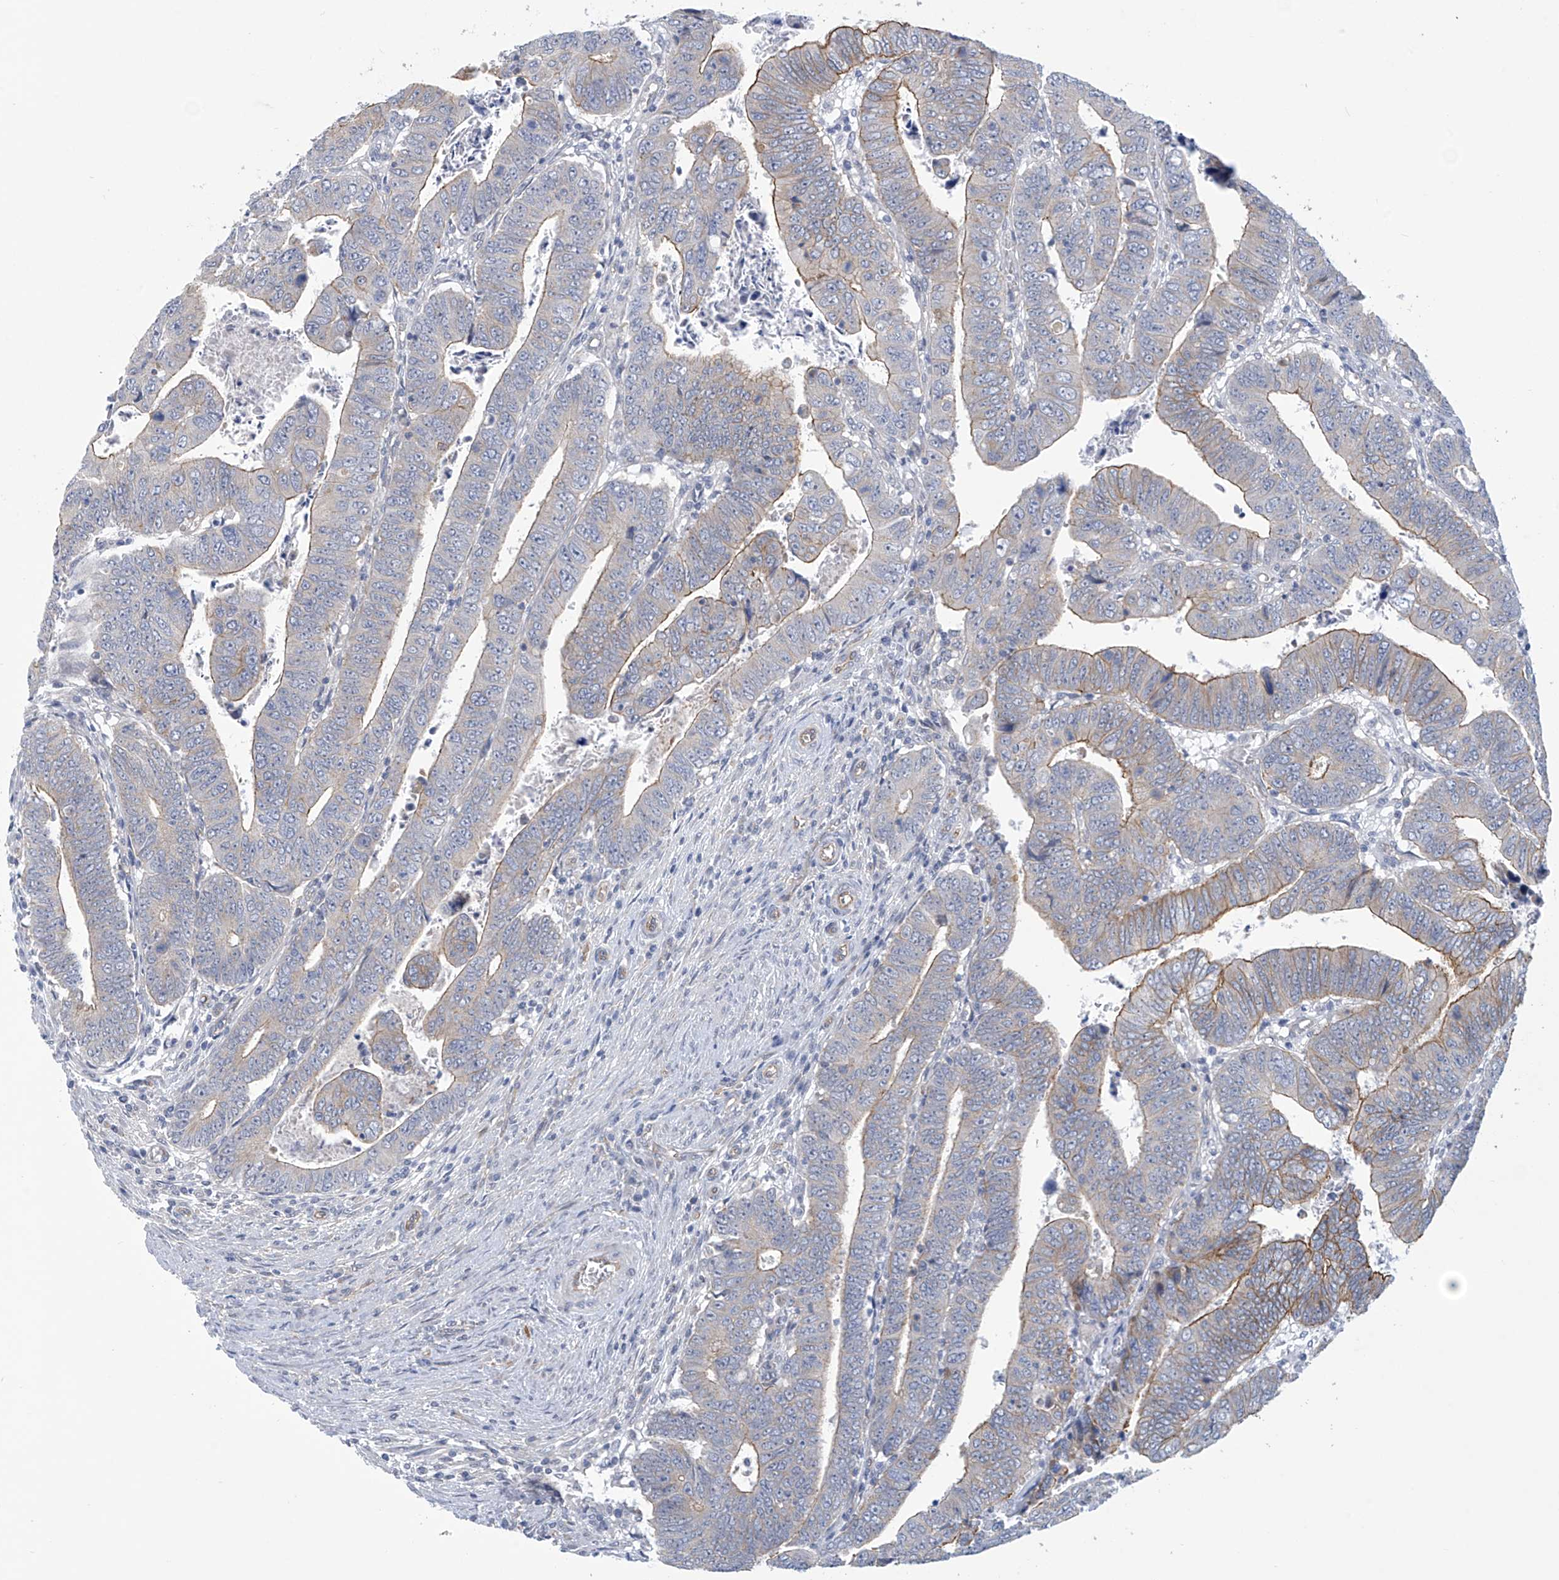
{"staining": {"intensity": "moderate", "quantity": "25%-75%", "location": "cytoplasmic/membranous"}, "tissue": "colorectal cancer", "cell_type": "Tumor cells", "image_type": "cancer", "snomed": [{"axis": "morphology", "description": "Normal tissue, NOS"}, {"axis": "morphology", "description": "Adenocarcinoma, NOS"}, {"axis": "topography", "description": "Rectum"}], "caption": "Immunohistochemistry (IHC) staining of colorectal cancer (adenocarcinoma), which reveals medium levels of moderate cytoplasmic/membranous expression in approximately 25%-75% of tumor cells indicating moderate cytoplasmic/membranous protein staining. The staining was performed using DAB (brown) for protein detection and nuclei were counterstained in hematoxylin (blue).", "gene": "ABHD13", "patient": {"sex": "female", "age": 65}}